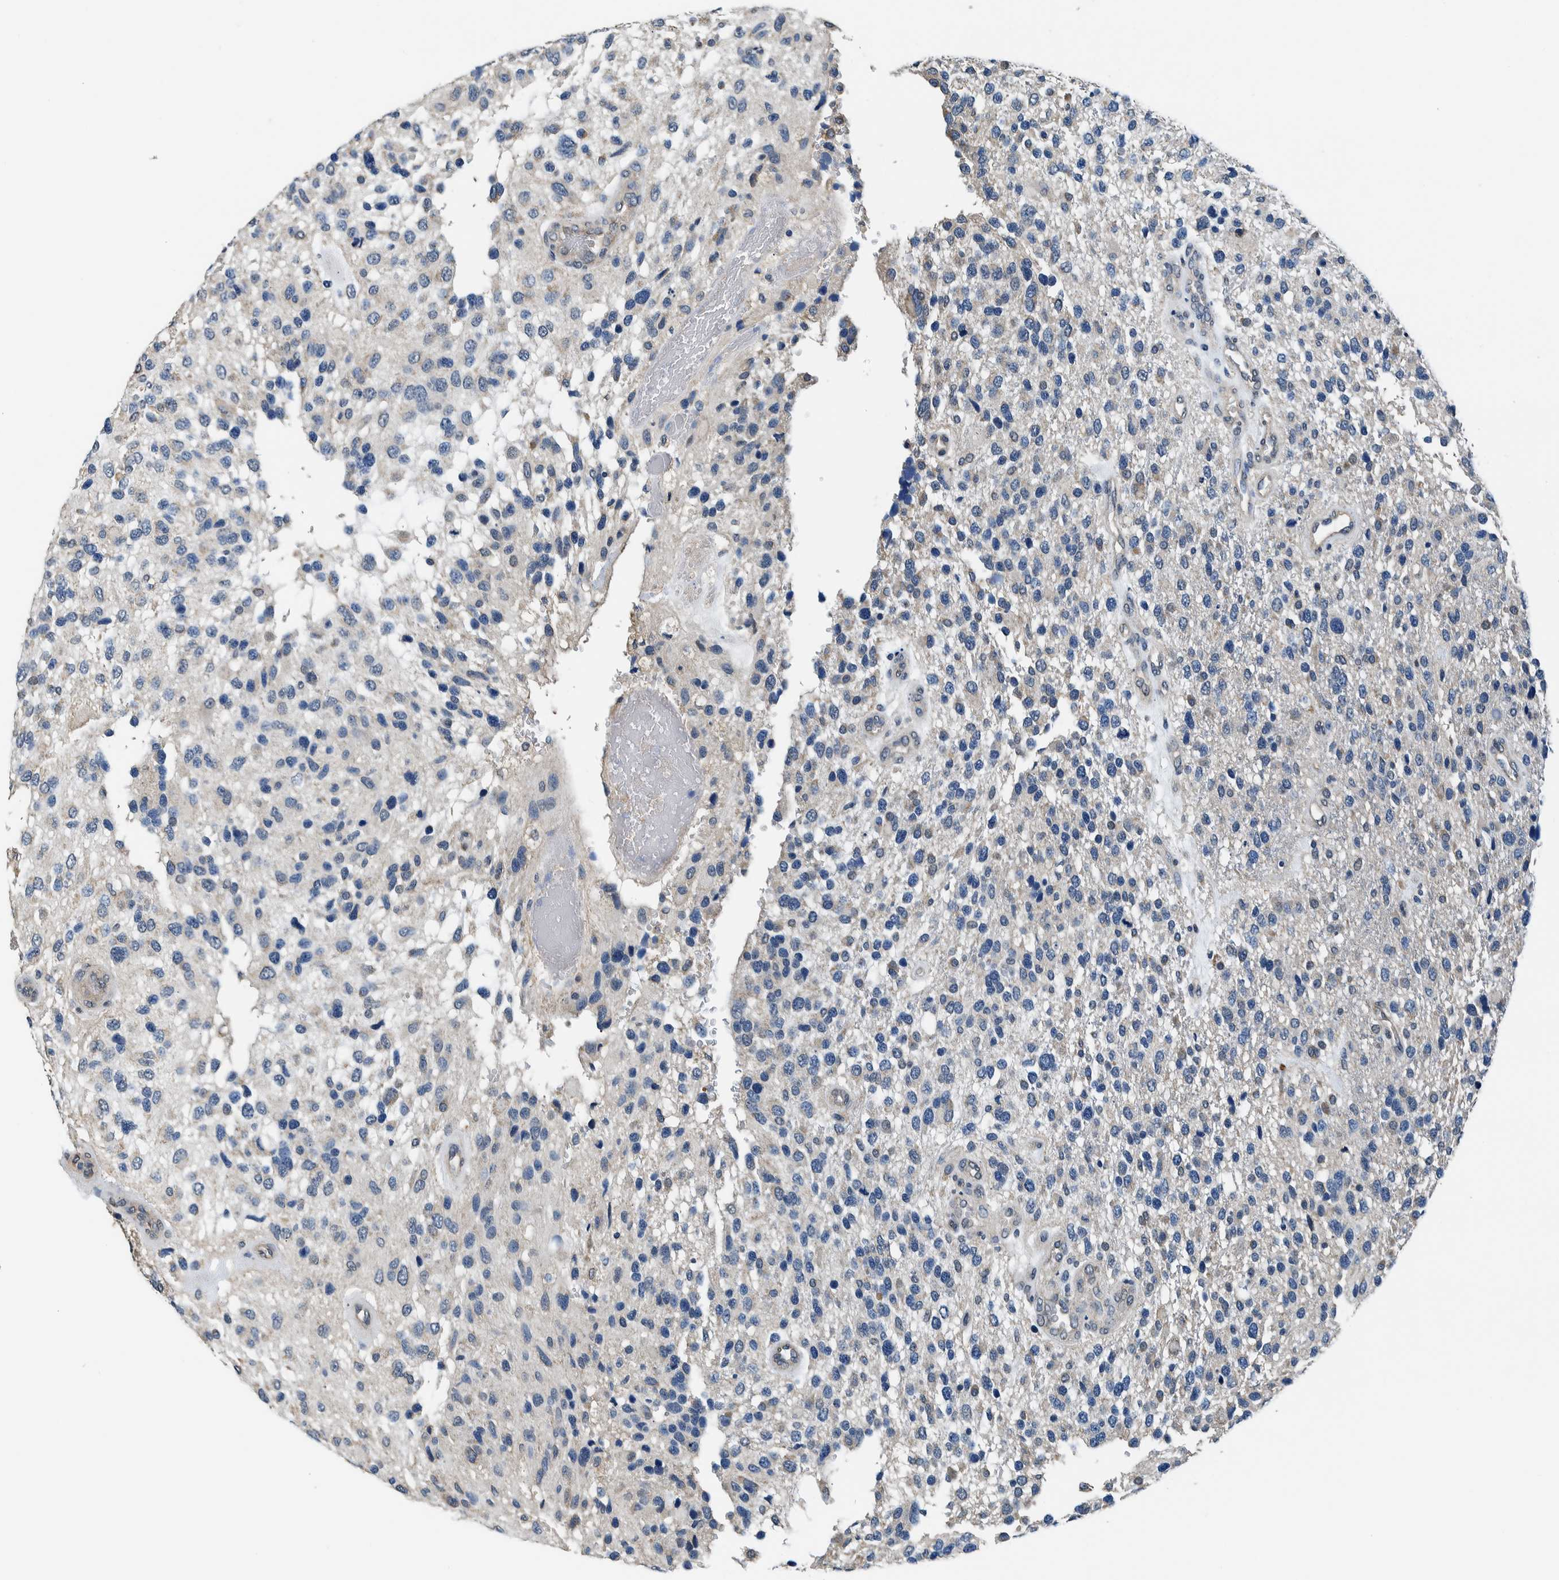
{"staining": {"intensity": "negative", "quantity": "none", "location": "none"}, "tissue": "glioma", "cell_type": "Tumor cells", "image_type": "cancer", "snomed": [{"axis": "morphology", "description": "Glioma, malignant, High grade"}, {"axis": "topography", "description": "Brain"}], "caption": "Image shows no significant protein staining in tumor cells of glioma.", "gene": "NIBAN2", "patient": {"sex": "female", "age": 58}}